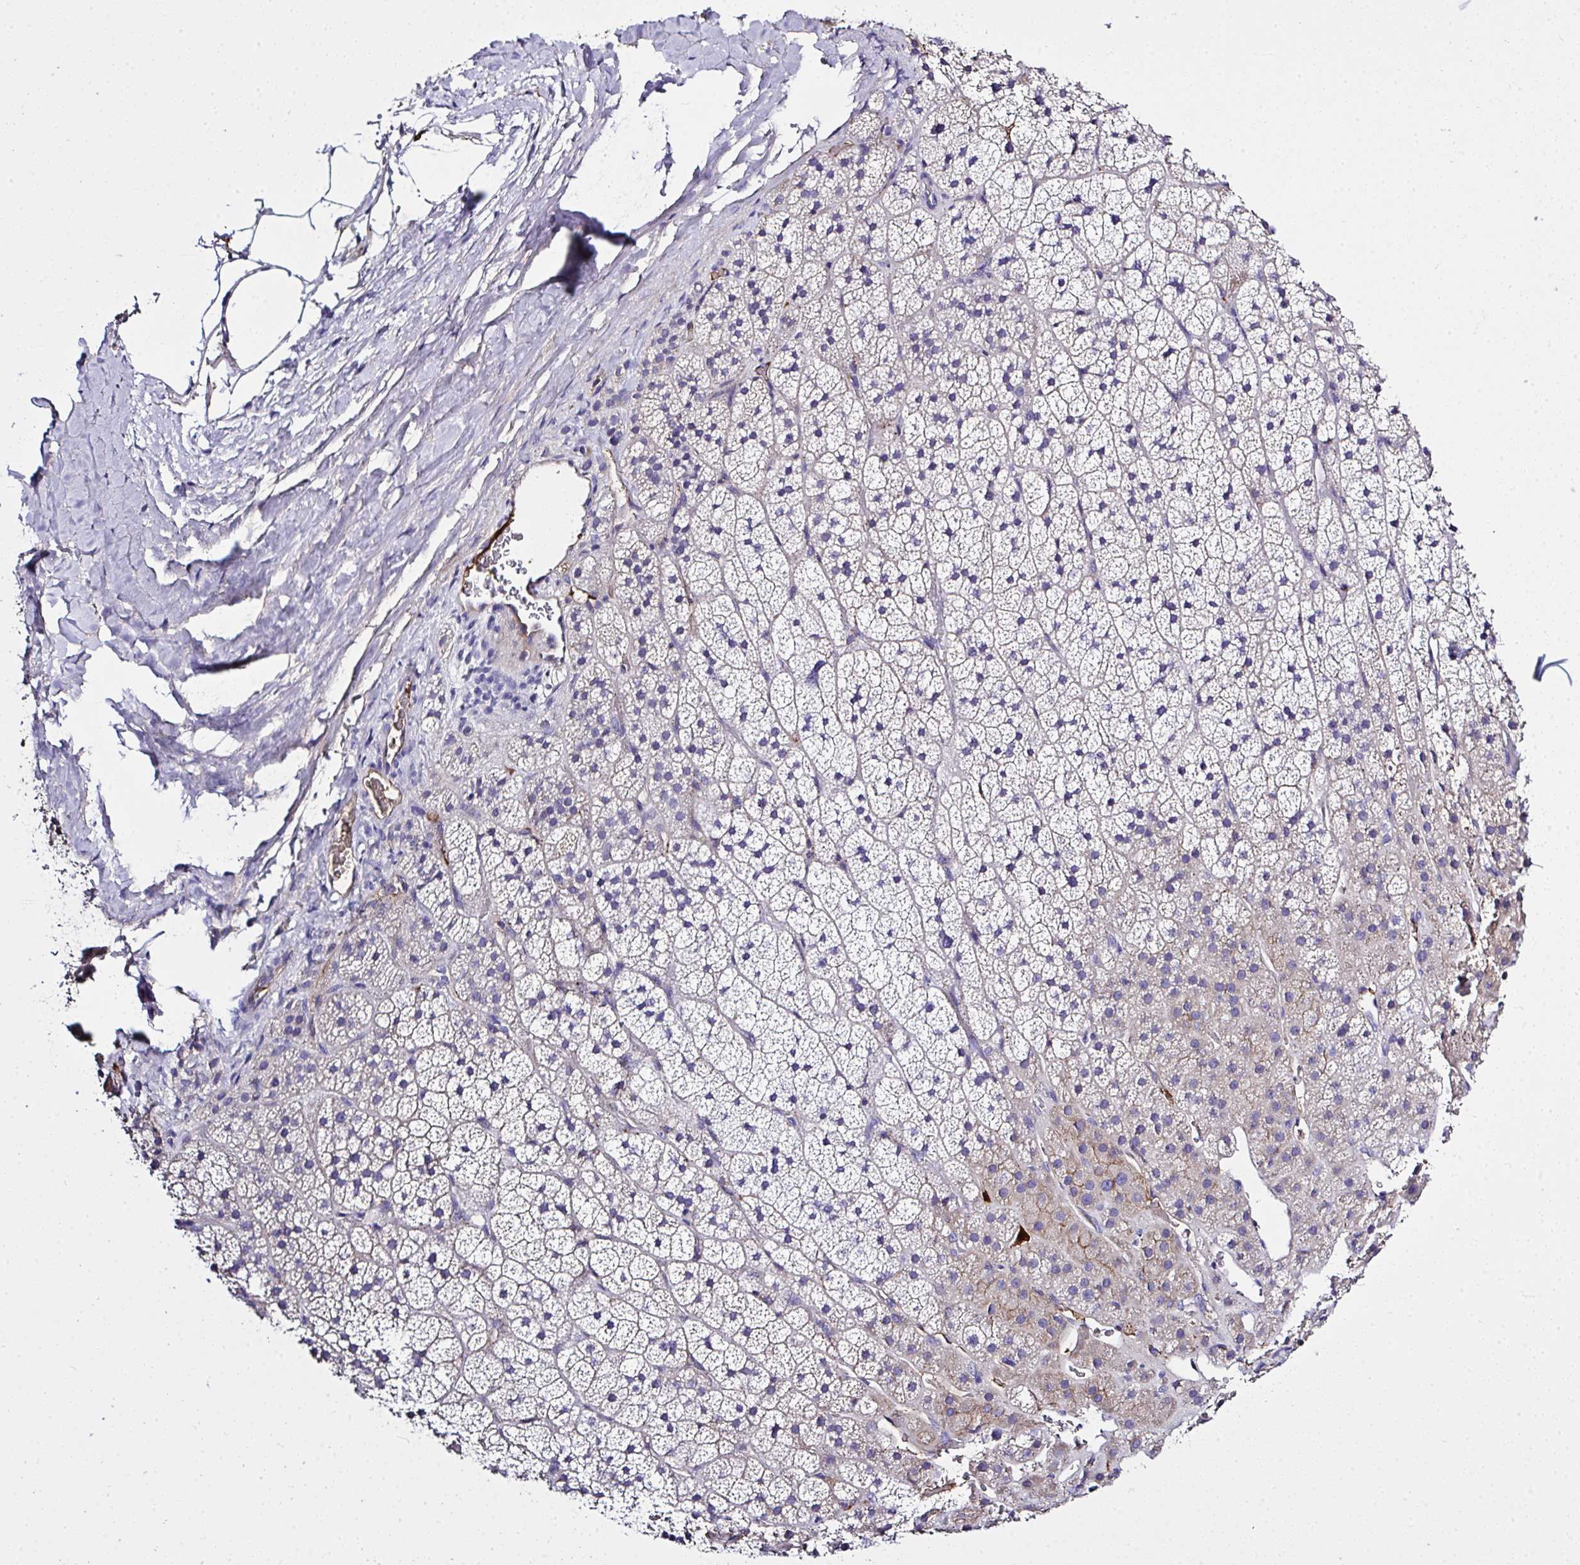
{"staining": {"intensity": "weak", "quantity": "<25%", "location": "cytoplasmic/membranous"}, "tissue": "adrenal gland", "cell_type": "Glandular cells", "image_type": "normal", "snomed": [{"axis": "morphology", "description": "Normal tissue, NOS"}, {"axis": "topography", "description": "Adrenal gland"}], "caption": "IHC of unremarkable adrenal gland shows no expression in glandular cells.", "gene": "ZNF813", "patient": {"sex": "male", "age": 57}}